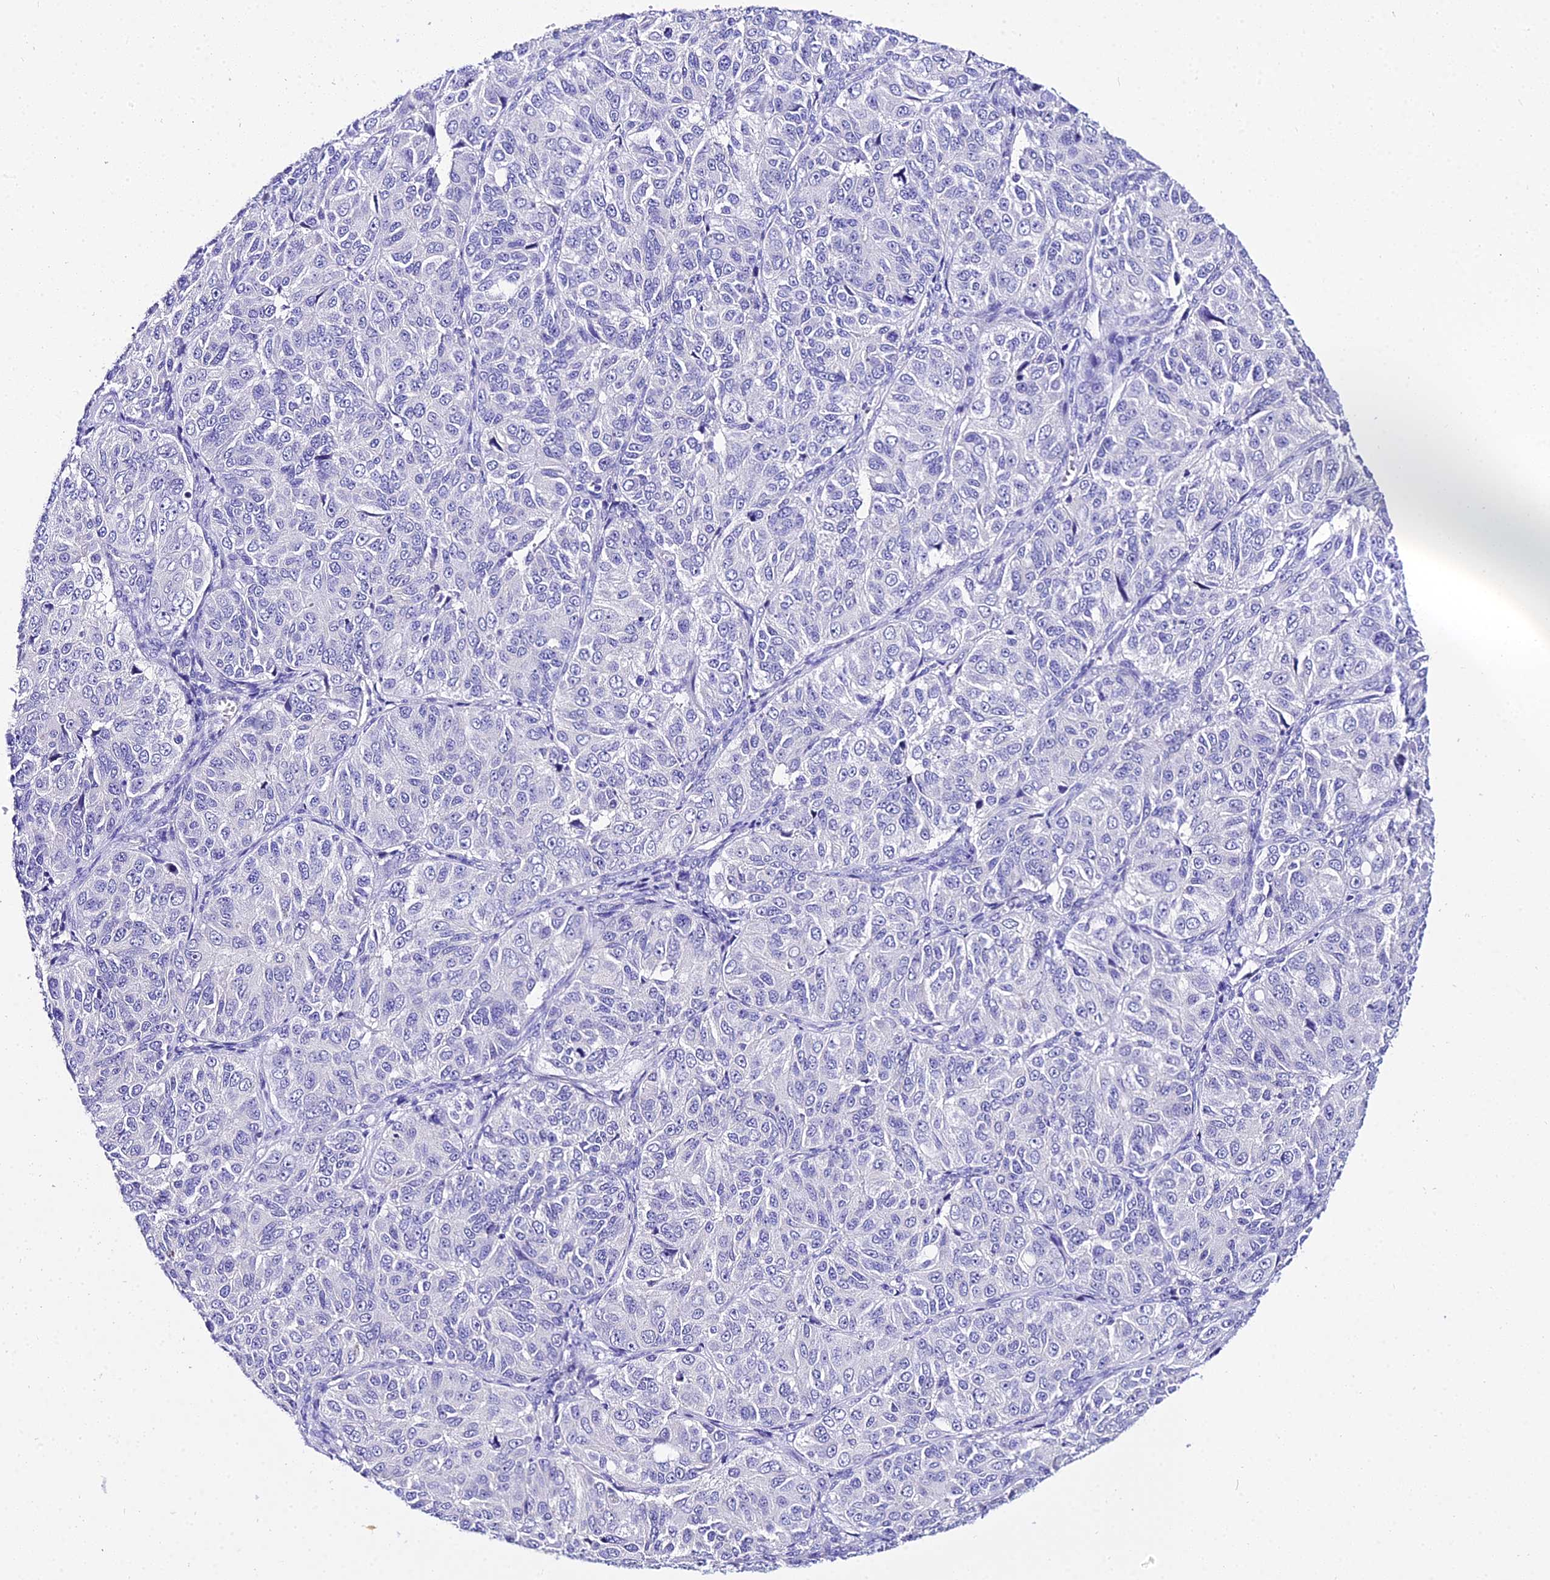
{"staining": {"intensity": "negative", "quantity": "none", "location": "none"}, "tissue": "ovarian cancer", "cell_type": "Tumor cells", "image_type": "cancer", "snomed": [{"axis": "morphology", "description": "Carcinoma, endometroid"}, {"axis": "topography", "description": "Ovary"}], "caption": "Immunohistochemical staining of human ovarian cancer exhibits no significant staining in tumor cells.", "gene": "DEFB106A", "patient": {"sex": "female", "age": 51}}